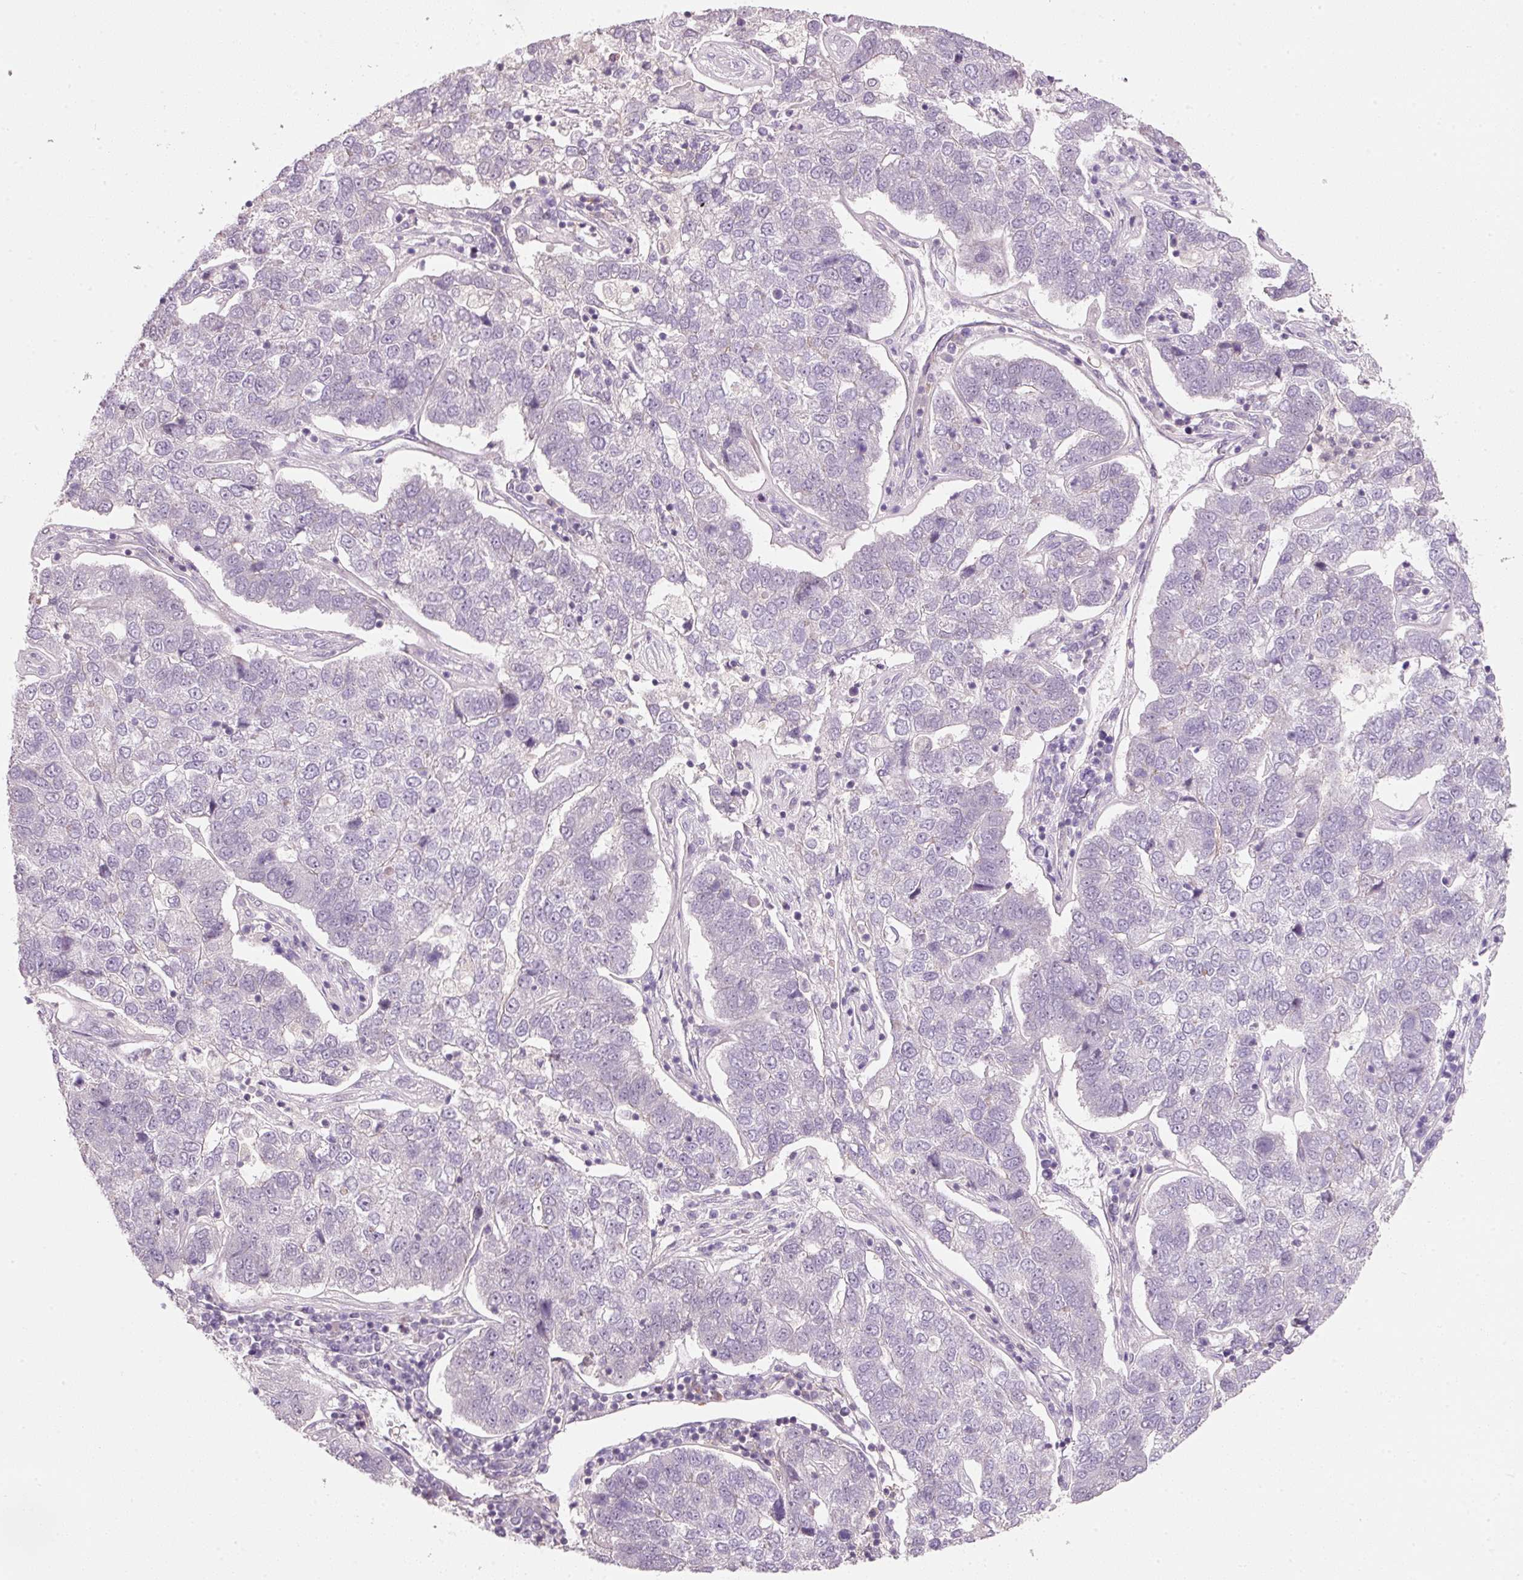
{"staining": {"intensity": "negative", "quantity": "none", "location": "none"}, "tissue": "pancreatic cancer", "cell_type": "Tumor cells", "image_type": "cancer", "snomed": [{"axis": "morphology", "description": "Adenocarcinoma, NOS"}, {"axis": "topography", "description": "Pancreas"}], "caption": "This image is of adenocarcinoma (pancreatic) stained with immunohistochemistry (IHC) to label a protein in brown with the nuclei are counter-stained blue. There is no positivity in tumor cells.", "gene": "TIRAP", "patient": {"sex": "female", "age": 61}}